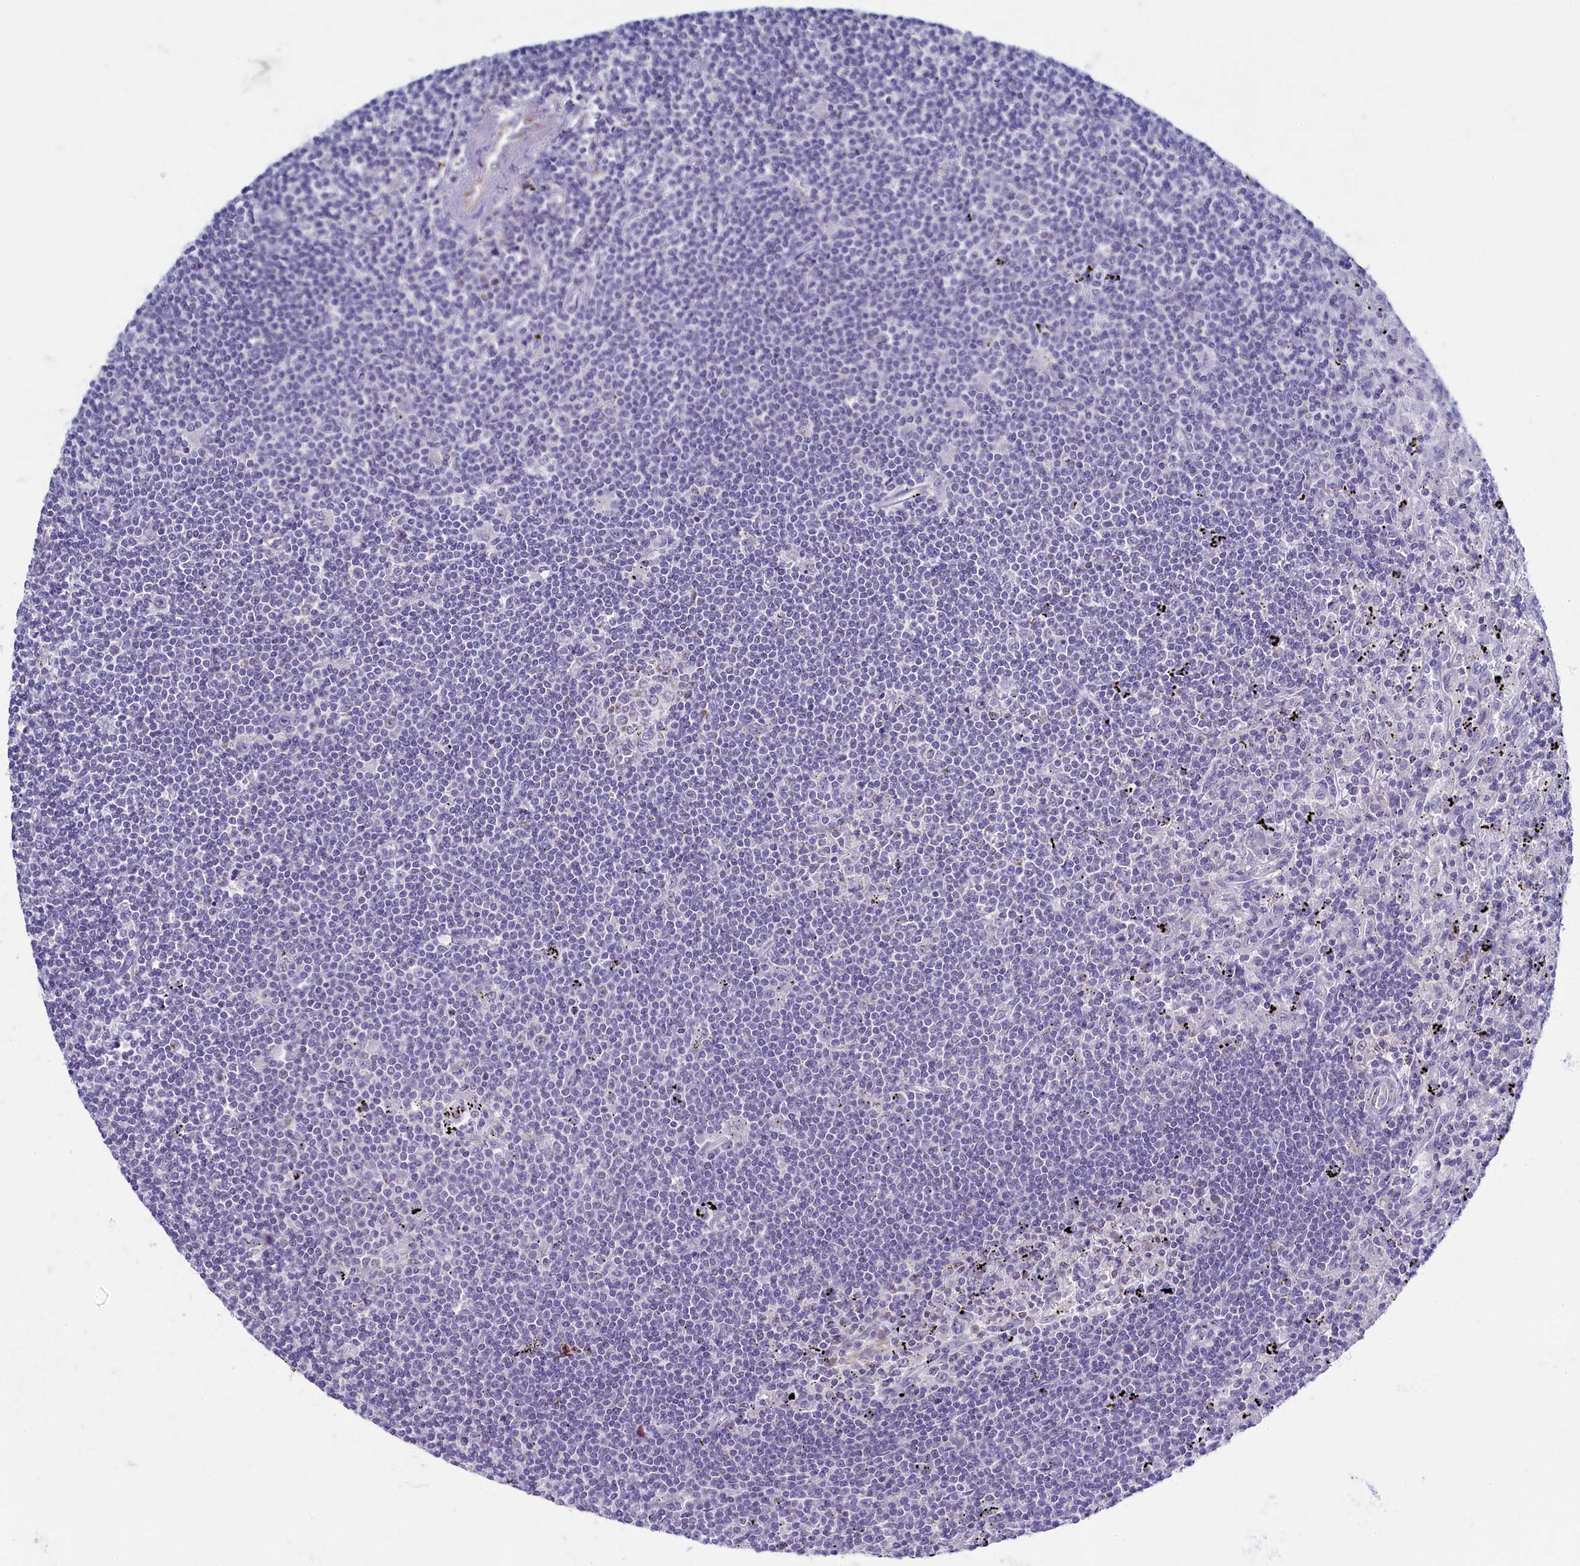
{"staining": {"intensity": "negative", "quantity": "none", "location": "none"}, "tissue": "lymphoma", "cell_type": "Tumor cells", "image_type": "cancer", "snomed": [{"axis": "morphology", "description": "Malignant lymphoma, non-Hodgkin's type, Low grade"}, {"axis": "topography", "description": "Spleen"}], "caption": "The micrograph exhibits no staining of tumor cells in lymphoma. (DAB IHC visualized using brightfield microscopy, high magnification).", "gene": "OCIAD2", "patient": {"sex": "male", "age": 76}}